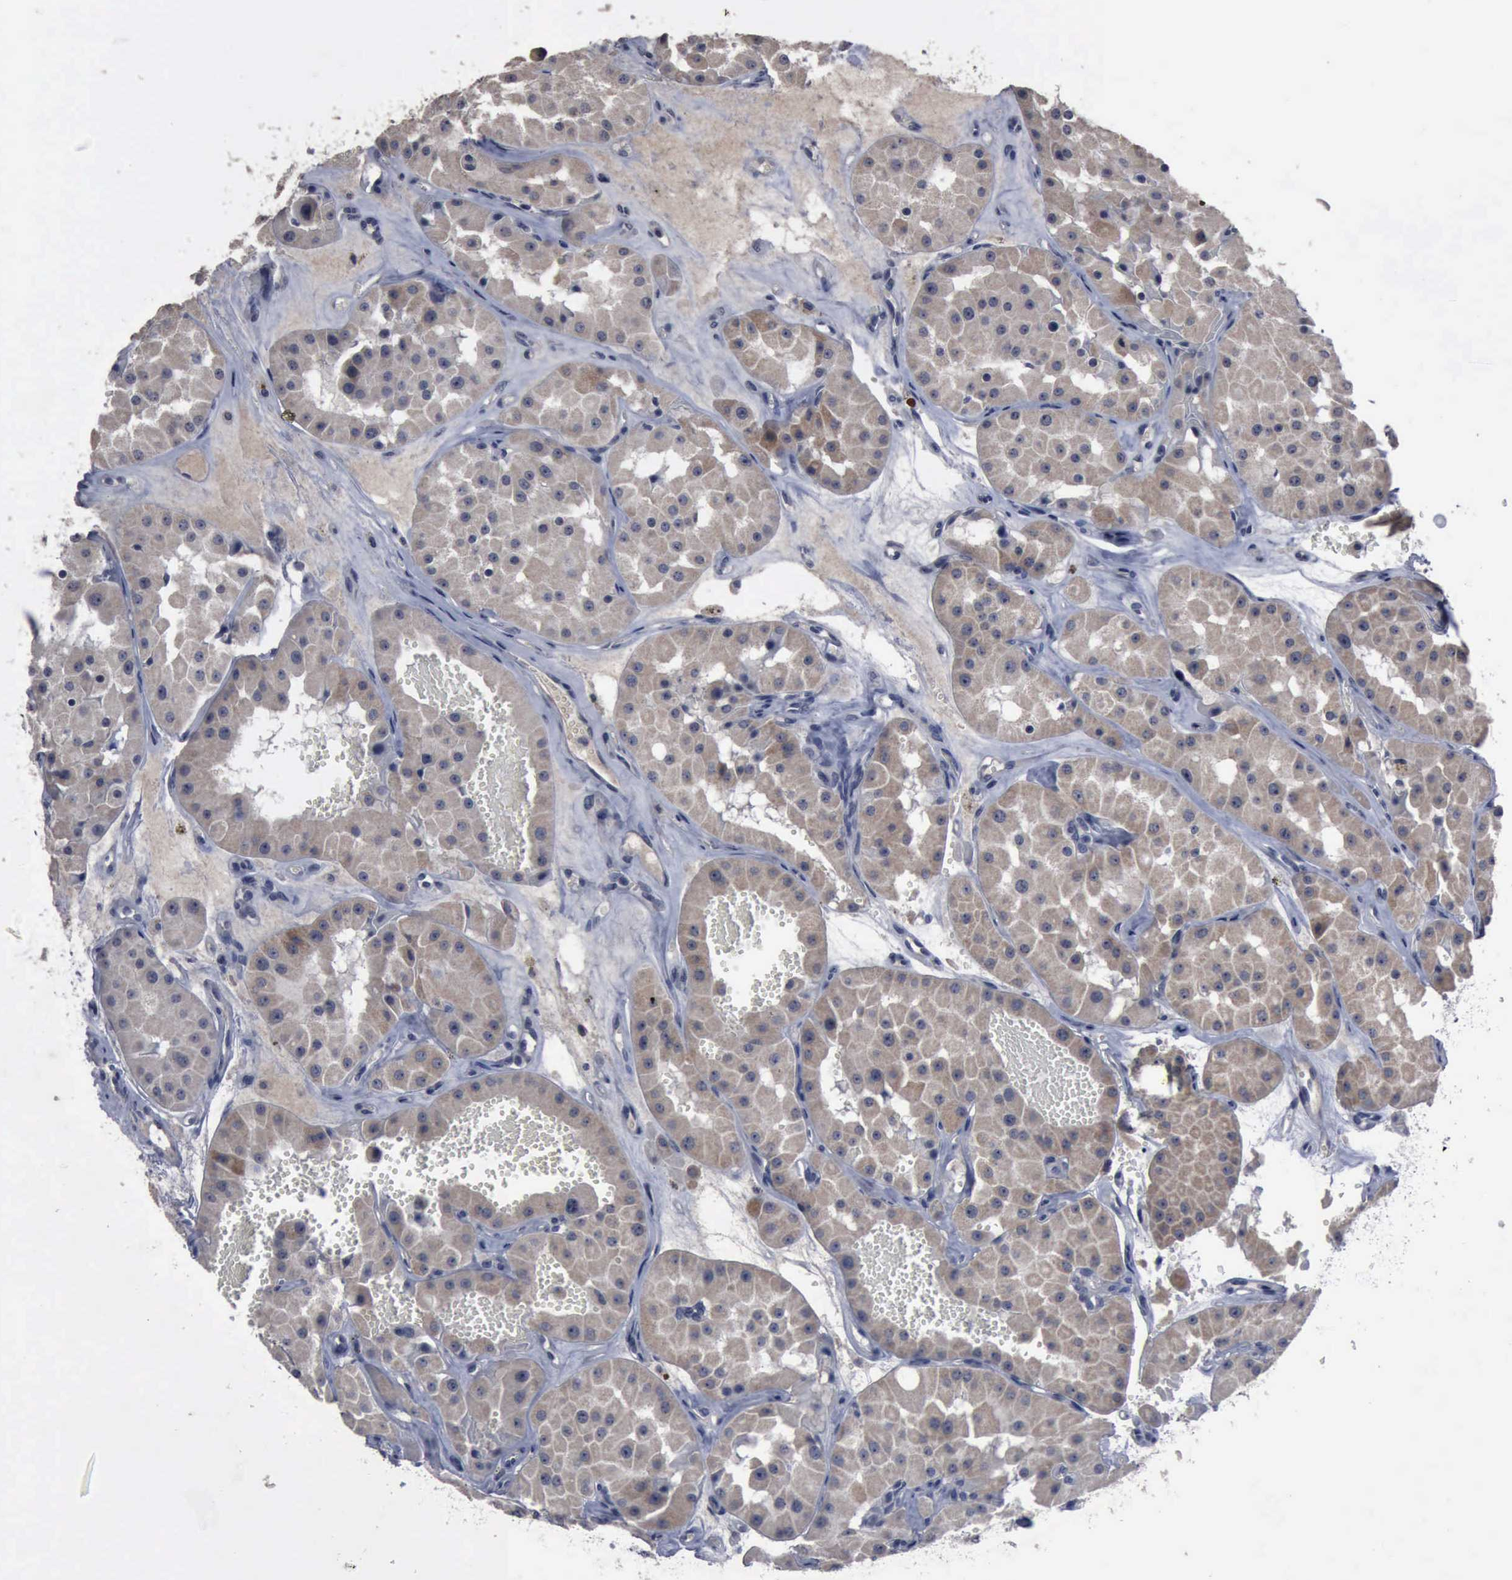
{"staining": {"intensity": "weak", "quantity": ">75%", "location": "cytoplasmic/membranous"}, "tissue": "renal cancer", "cell_type": "Tumor cells", "image_type": "cancer", "snomed": [{"axis": "morphology", "description": "Adenocarcinoma, uncertain malignant potential"}, {"axis": "topography", "description": "Kidney"}], "caption": "Tumor cells show weak cytoplasmic/membranous positivity in approximately >75% of cells in renal cancer (adenocarcinoma,  uncertain malignant potential).", "gene": "MYO18B", "patient": {"sex": "male", "age": 63}}